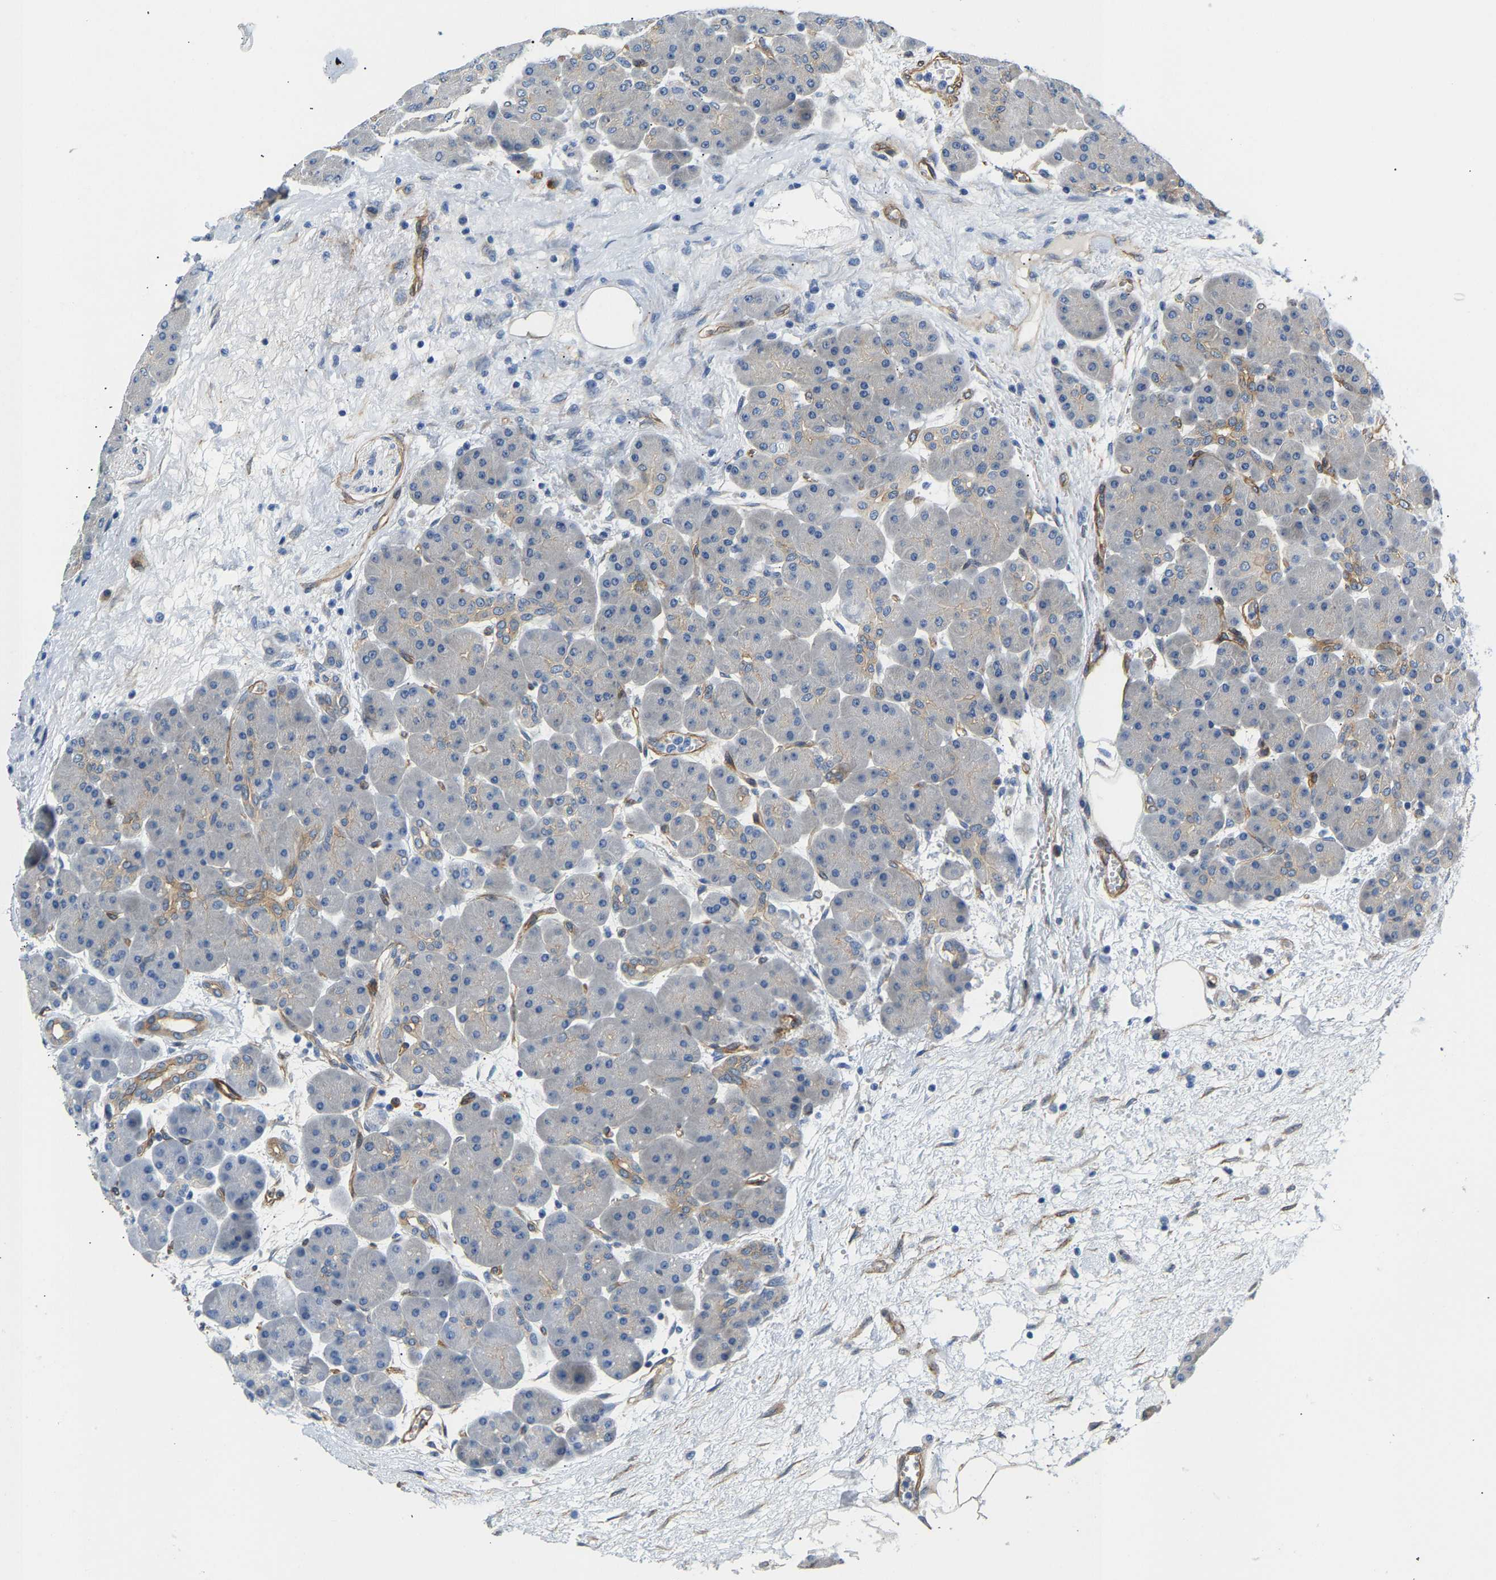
{"staining": {"intensity": "moderate", "quantity": "<25%", "location": "cytoplasmic/membranous"}, "tissue": "pancreas", "cell_type": "Exocrine glandular cells", "image_type": "normal", "snomed": [{"axis": "morphology", "description": "Normal tissue, NOS"}, {"axis": "topography", "description": "Pancreas"}], "caption": "Protein expression by immunohistochemistry (IHC) shows moderate cytoplasmic/membranous positivity in approximately <25% of exocrine glandular cells in benign pancreas. (DAB IHC with brightfield microscopy, high magnification).", "gene": "PAWR", "patient": {"sex": "male", "age": 66}}